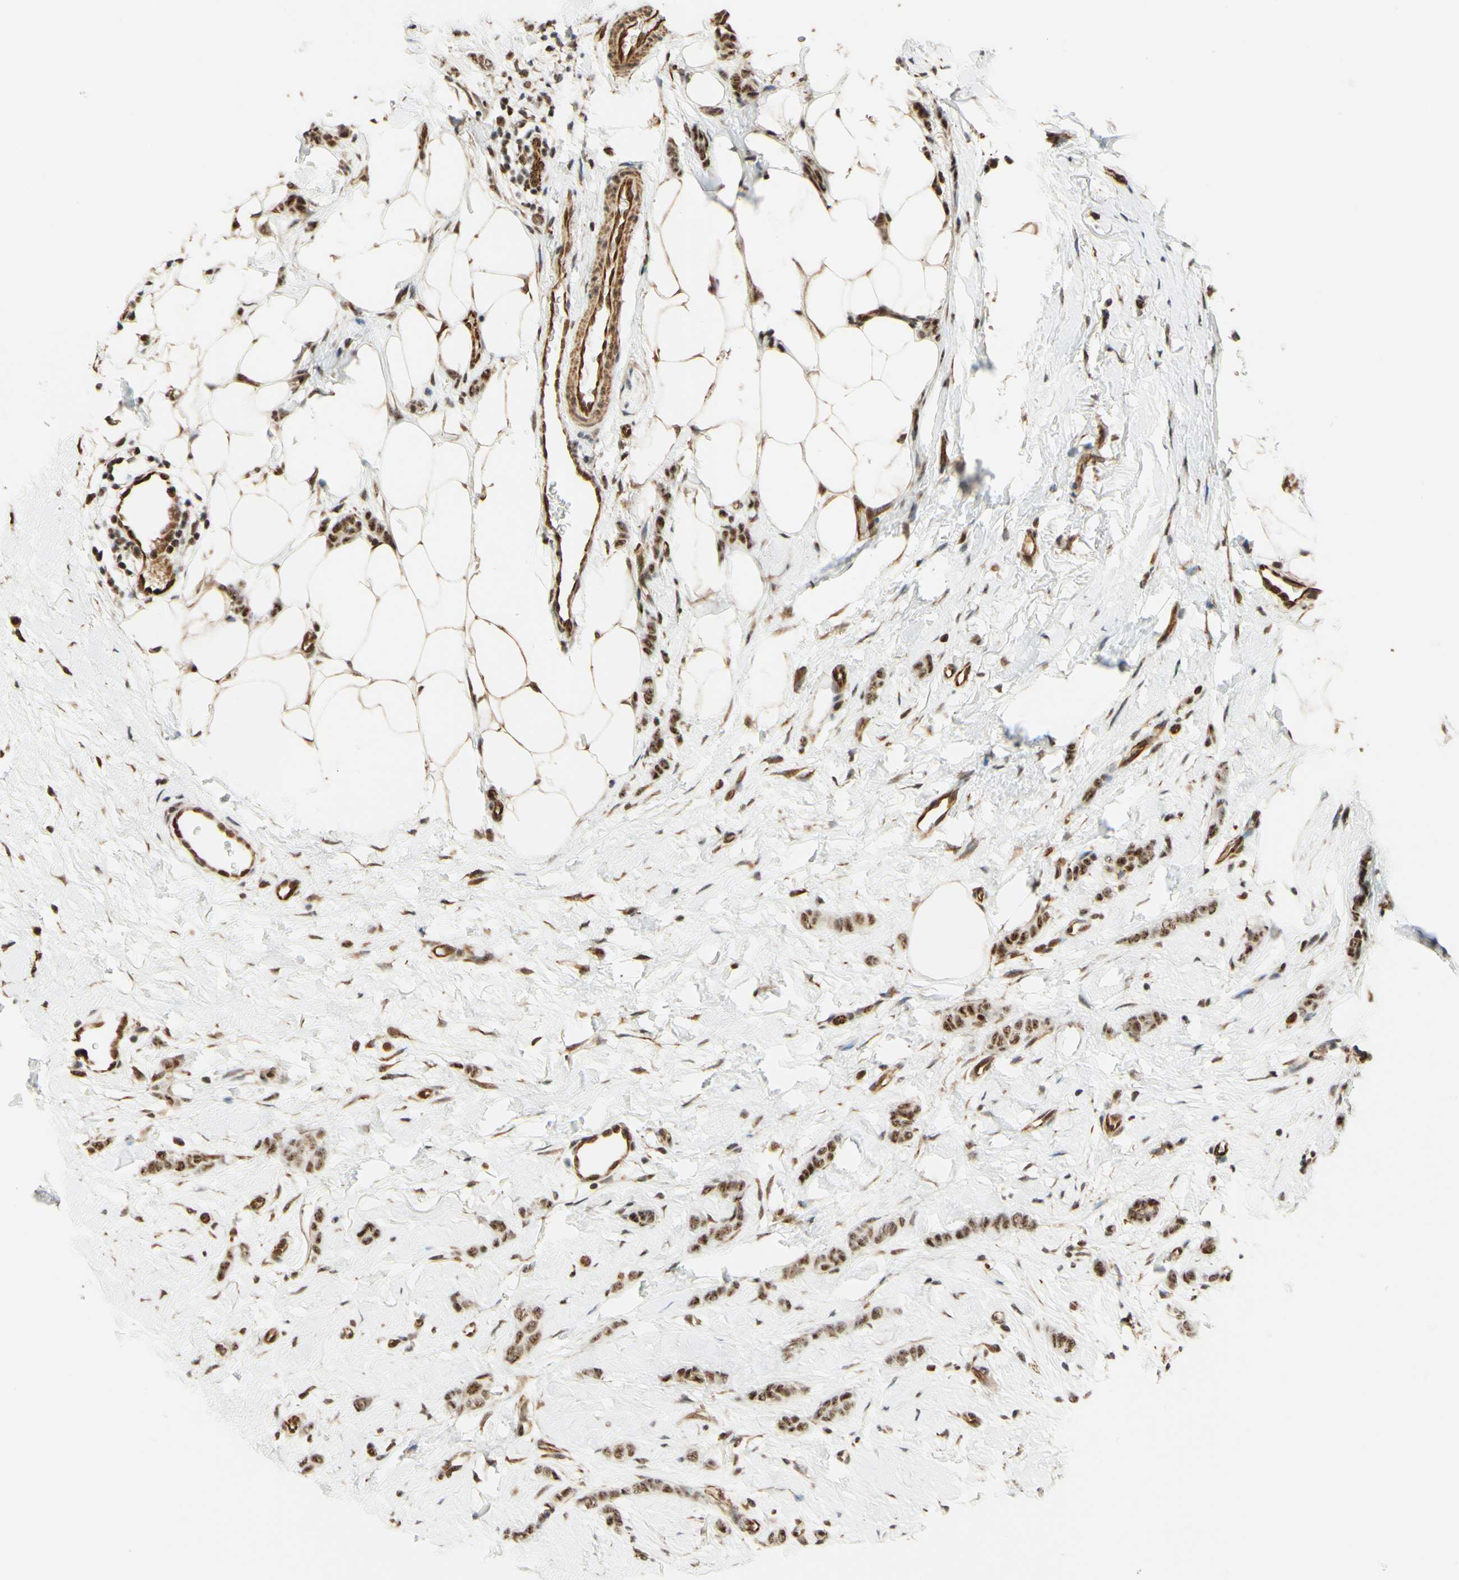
{"staining": {"intensity": "moderate", "quantity": ">75%", "location": "nuclear"}, "tissue": "breast cancer", "cell_type": "Tumor cells", "image_type": "cancer", "snomed": [{"axis": "morphology", "description": "Lobular carcinoma"}, {"axis": "topography", "description": "Skin"}, {"axis": "topography", "description": "Breast"}], "caption": "About >75% of tumor cells in breast cancer (lobular carcinoma) exhibit moderate nuclear protein expression as visualized by brown immunohistochemical staining.", "gene": "SAP18", "patient": {"sex": "female", "age": 46}}